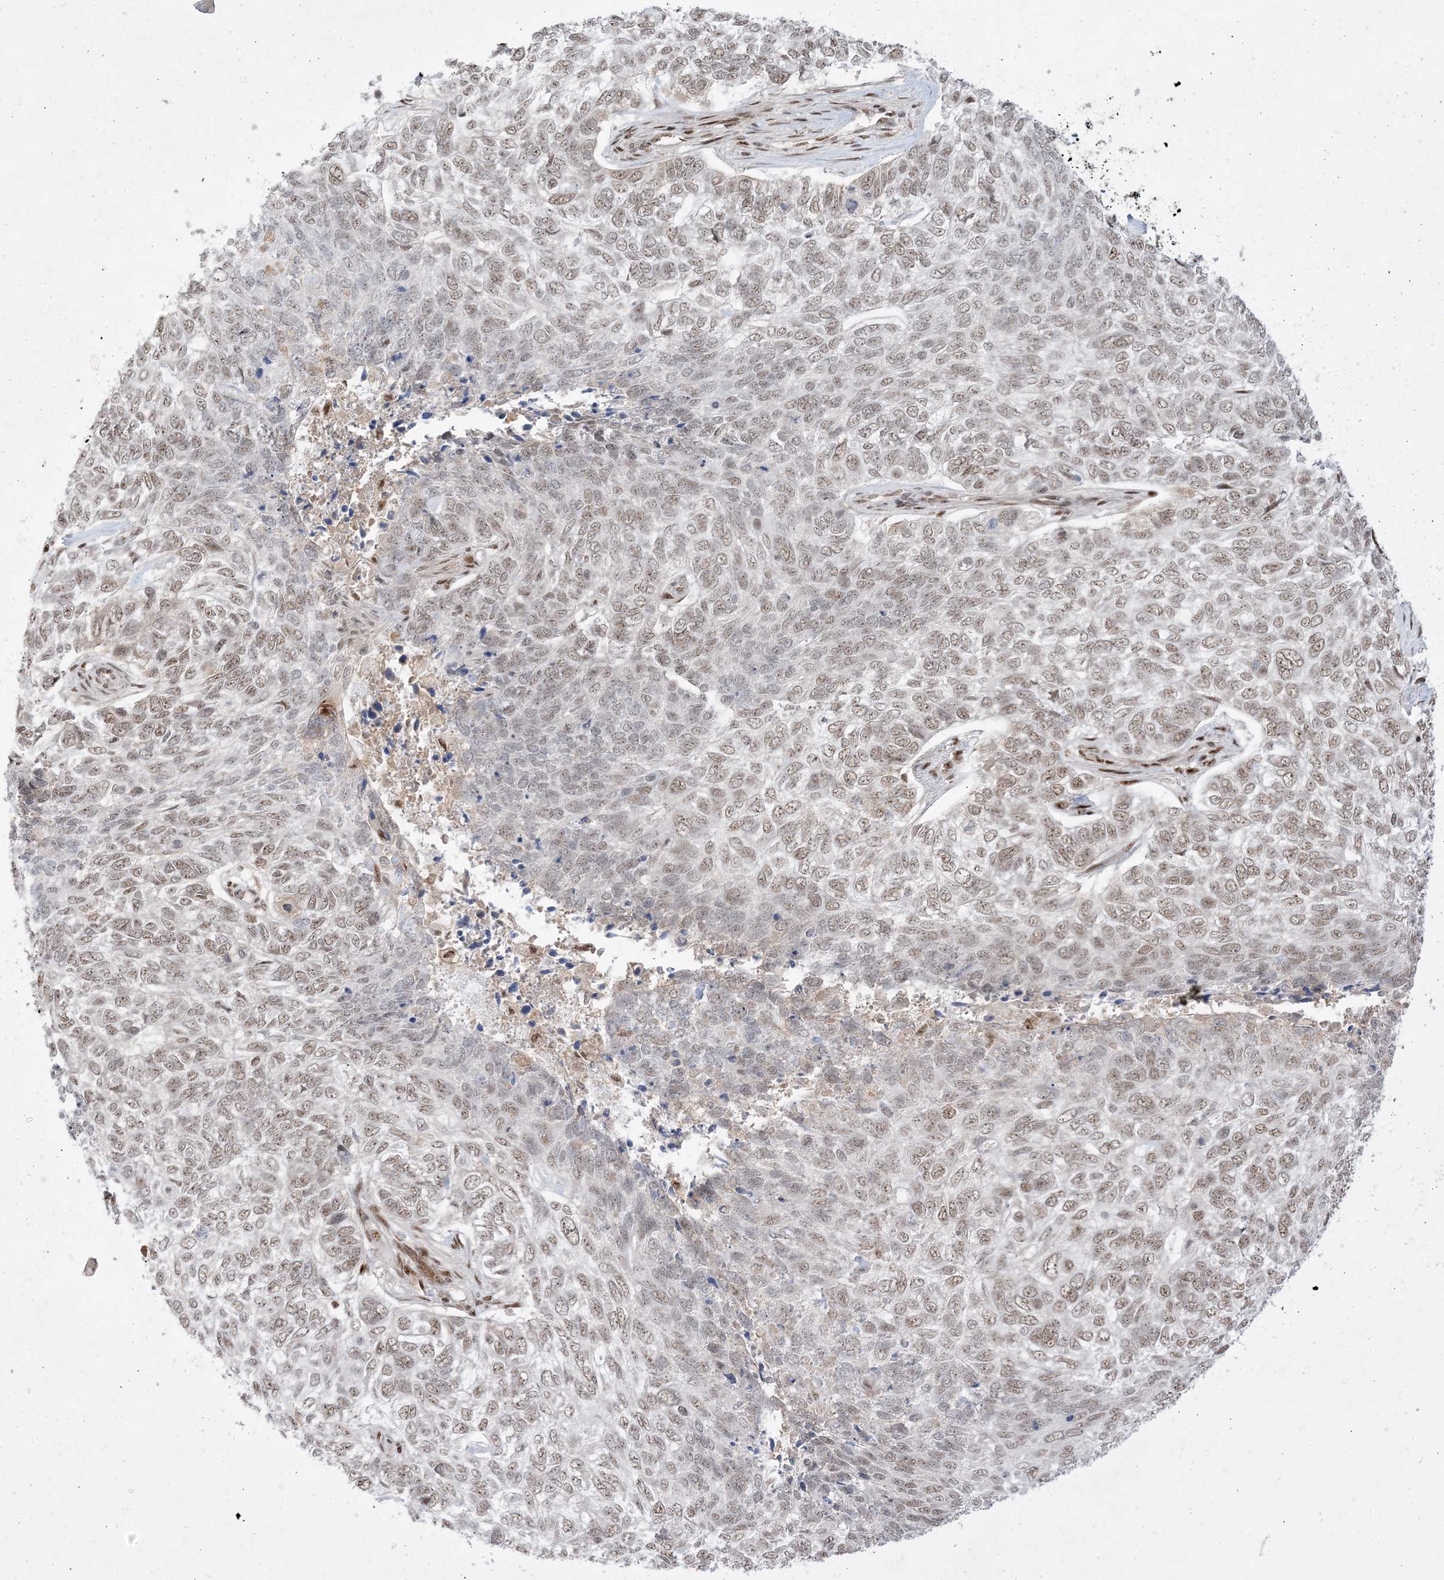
{"staining": {"intensity": "weak", "quantity": ">75%", "location": "nuclear"}, "tissue": "skin cancer", "cell_type": "Tumor cells", "image_type": "cancer", "snomed": [{"axis": "morphology", "description": "Basal cell carcinoma"}, {"axis": "topography", "description": "Skin"}], "caption": "Protein staining reveals weak nuclear positivity in about >75% of tumor cells in skin cancer.", "gene": "PPIL2", "patient": {"sex": "female", "age": 65}}